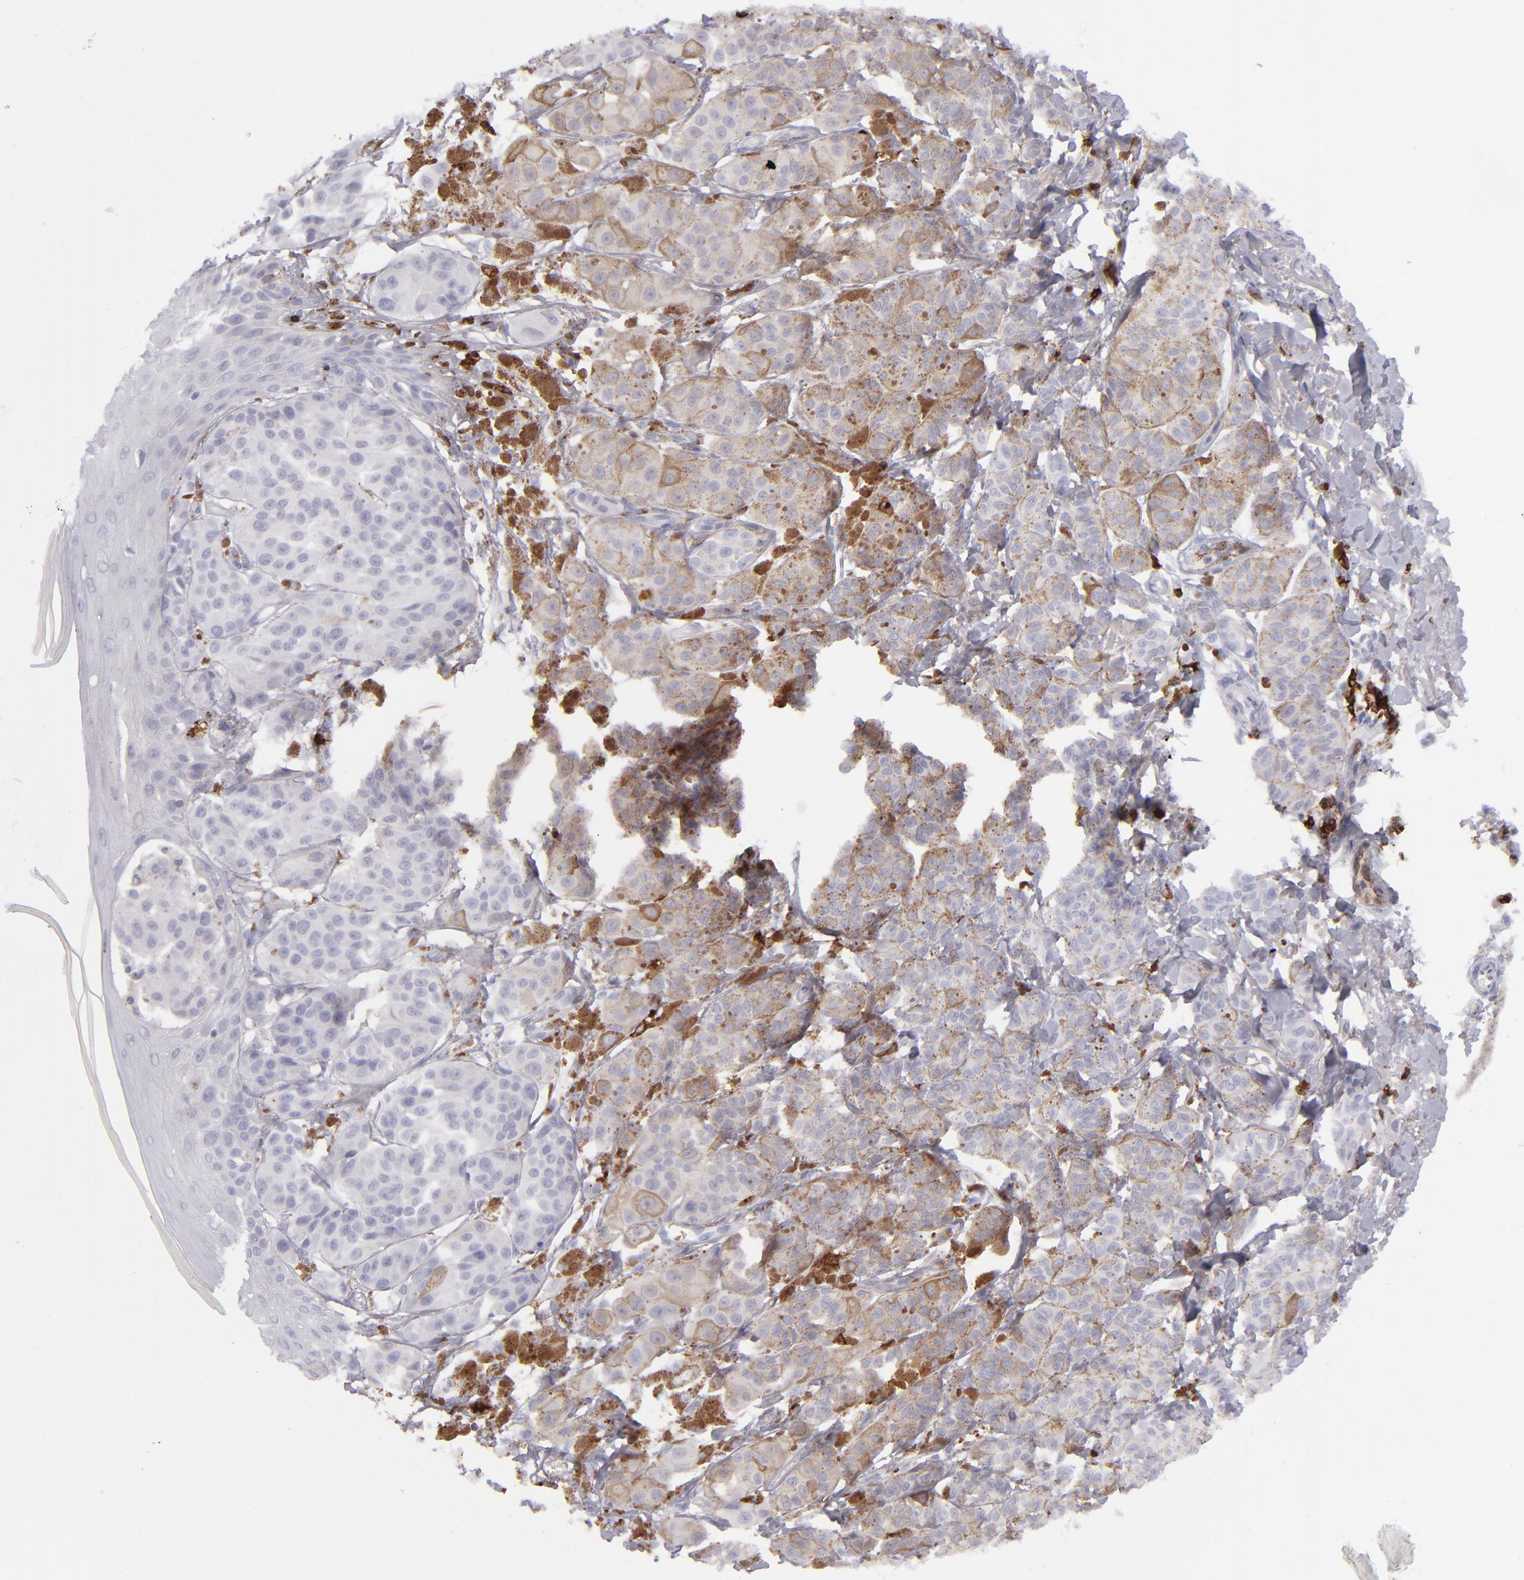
{"staining": {"intensity": "weak", "quantity": "25%-75%", "location": "cytoplasmic/membranous"}, "tissue": "melanoma", "cell_type": "Tumor cells", "image_type": "cancer", "snomed": [{"axis": "morphology", "description": "Malignant melanoma, NOS"}, {"axis": "topography", "description": "Skin"}], "caption": "Malignant melanoma stained with a protein marker exhibits weak staining in tumor cells.", "gene": "CD27", "patient": {"sex": "male", "age": 76}}